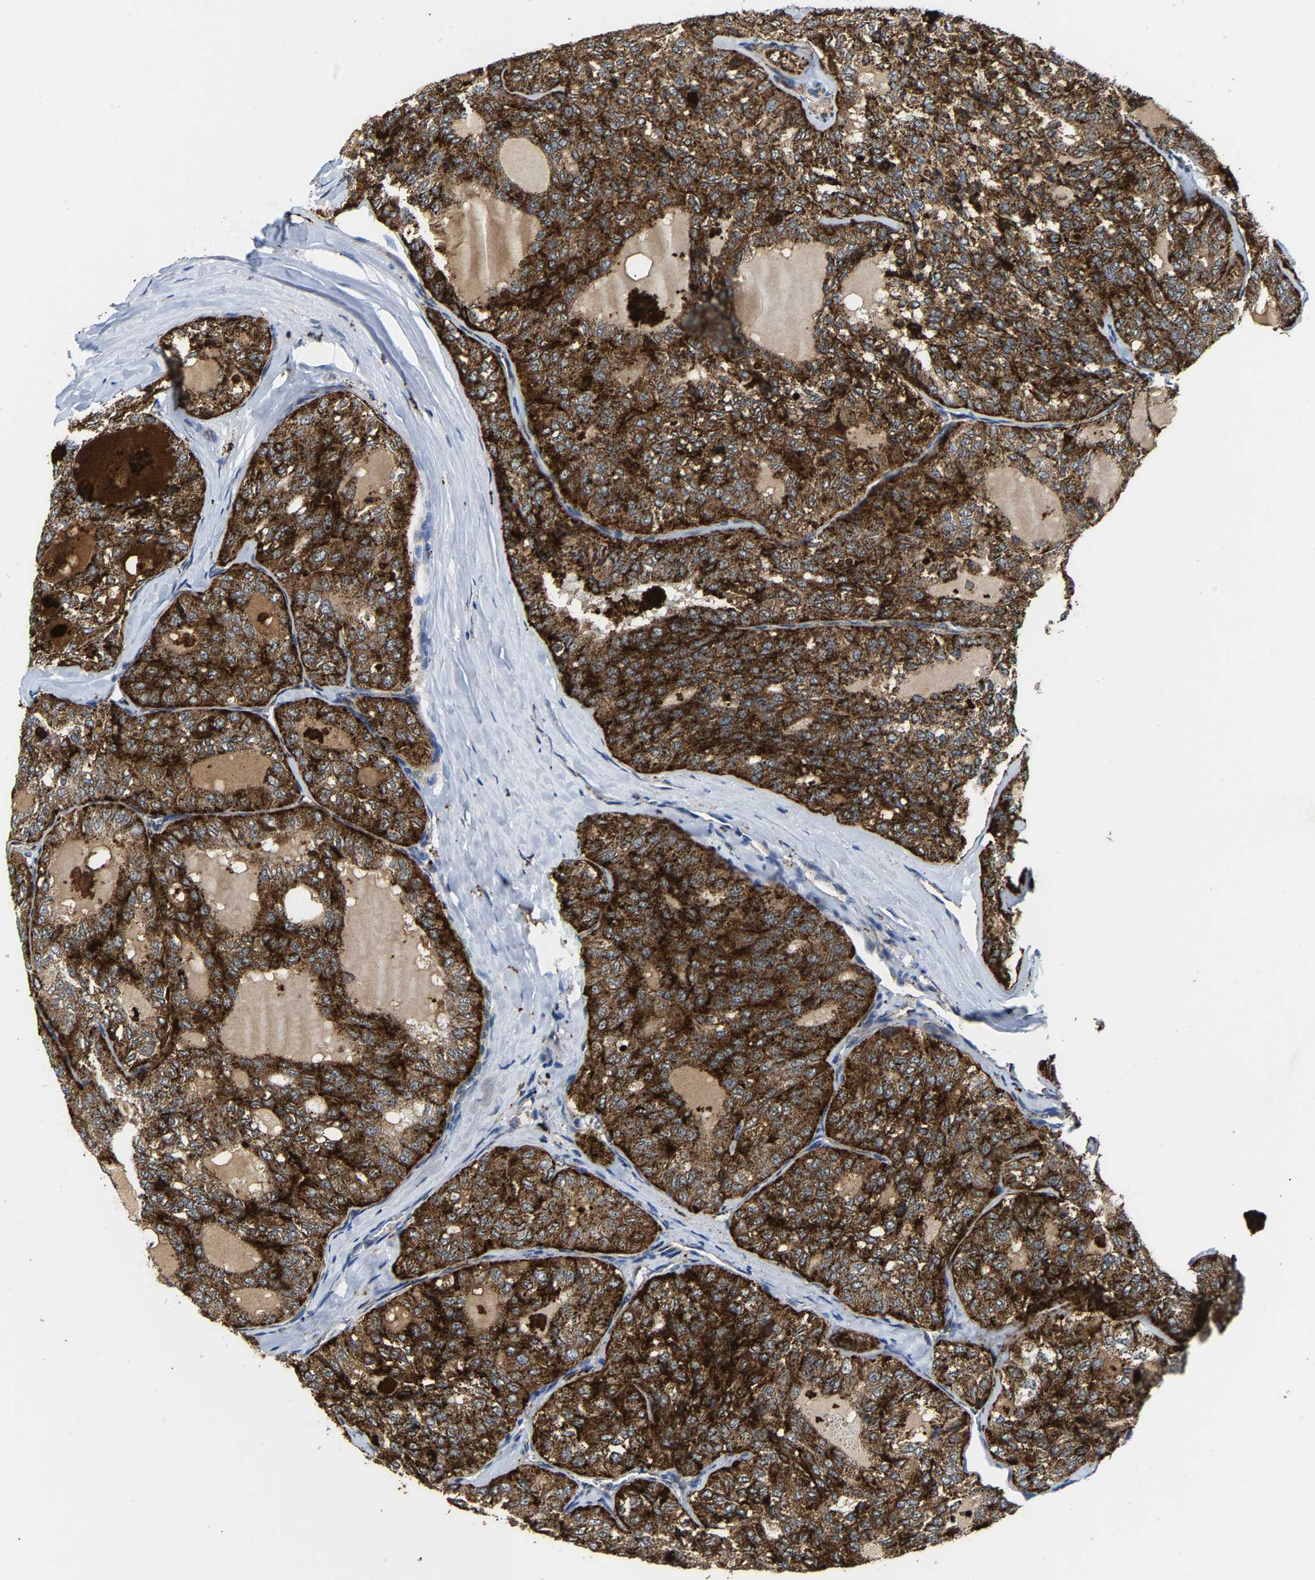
{"staining": {"intensity": "strong", "quantity": "25%-75%", "location": "cytoplasmic/membranous"}, "tissue": "thyroid cancer", "cell_type": "Tumor cells", "image_type": "cancer", "snomed": [{"axis": "morphology", "description": "Follicular adenoma carcinoma, NOS"}, {"axis": "topography", "description": "Thyroid gland"}], "caption": "Immunohistochemical staining of thyroid follicular adenoma carcinoma displays high levels of strong cytoplasmic/membranous staining in about 25%-75% of tumor cells.", "gene": "GIMAP7", "patient": {"sex": "male", "age": 75}}